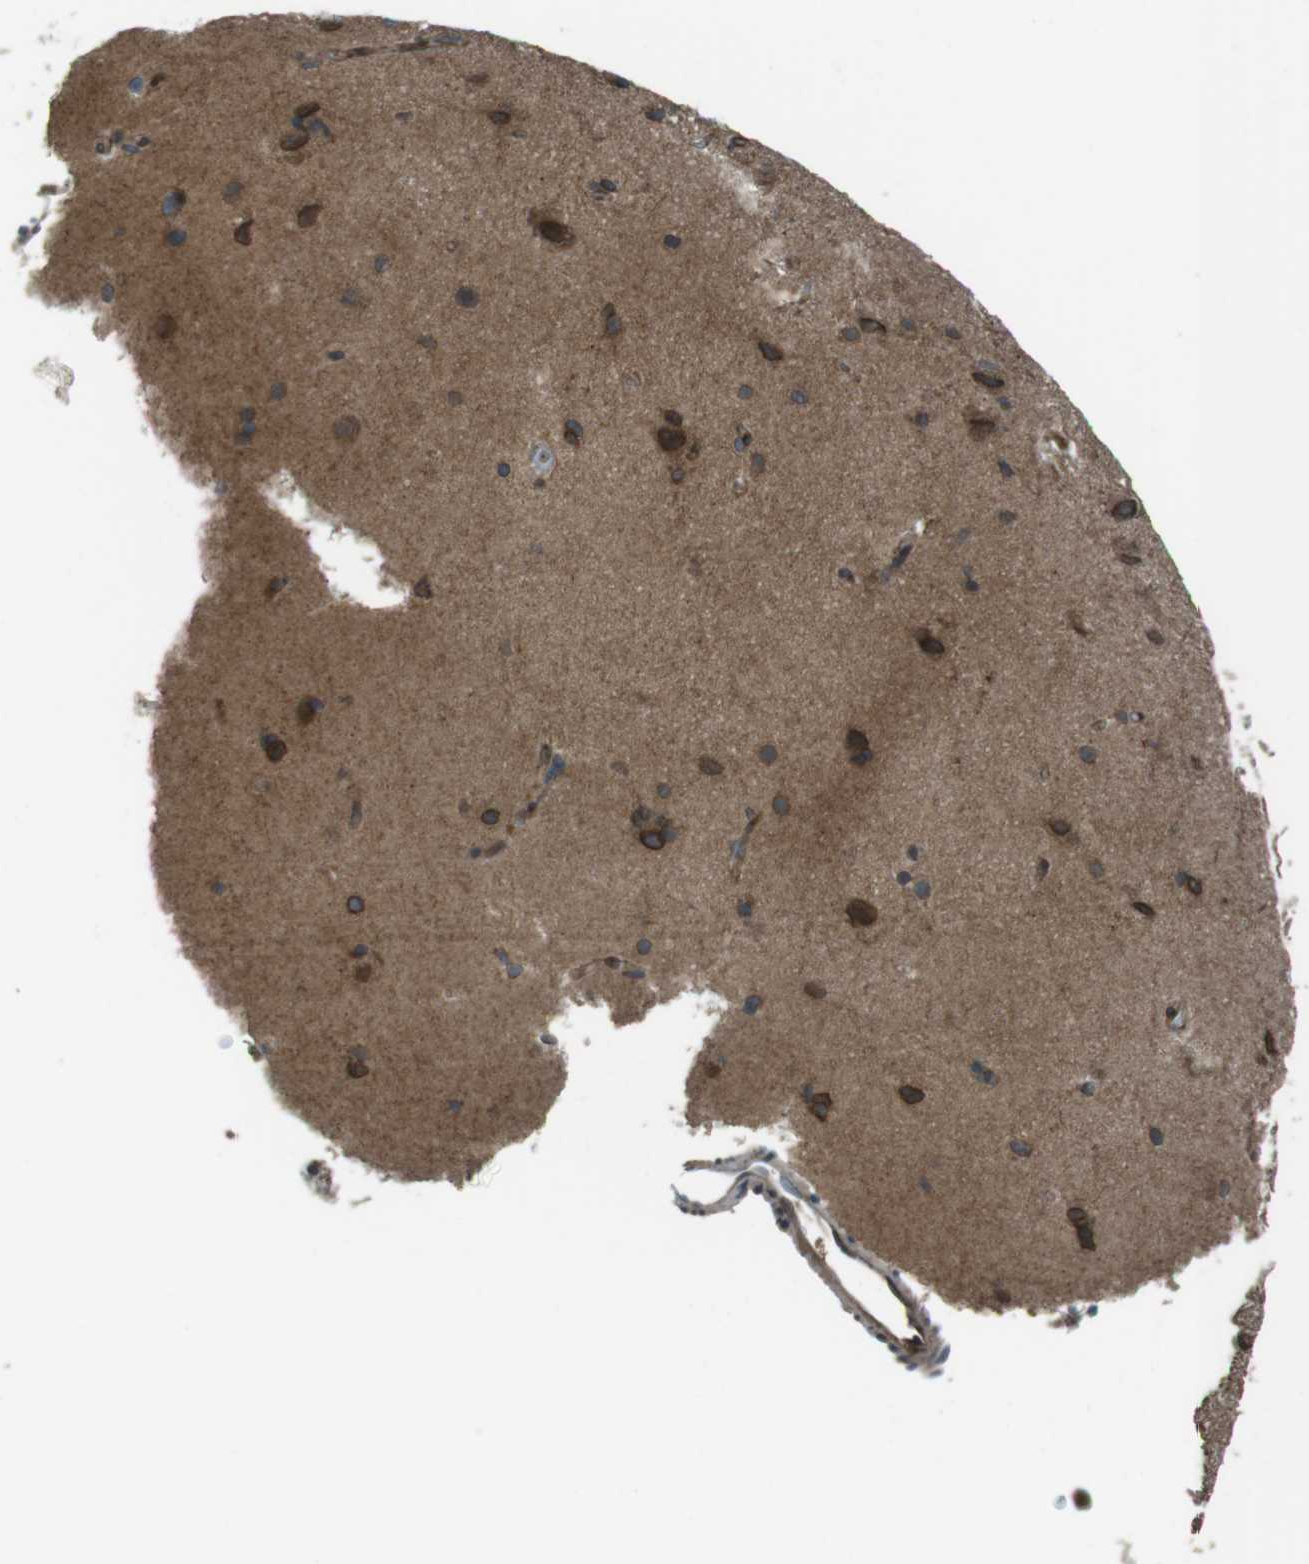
{"staining": {"intensity": "weak", "quantity": "25%-75%", "location": "cytoplasmic/membranous"}, "tissue": "cerebral cortex", "cell_type": "Endothelial cells", "image_type": "normal", "snomed": [{"axis": "morphology", "description": "Normal tissue, NOS"}, {"axis": "topography", "description": "Cerebral cortex"}], "caption": "A low amount of weak cytoplasmic/membranous staining is present in approximately 25%-75% of endothelial cells in normal cerebral cortex. (Brightfield microscopy of DAB IHC at high magnification).", "gene": "ZNF330", "patient": {"sex": "male", "age": 62}}